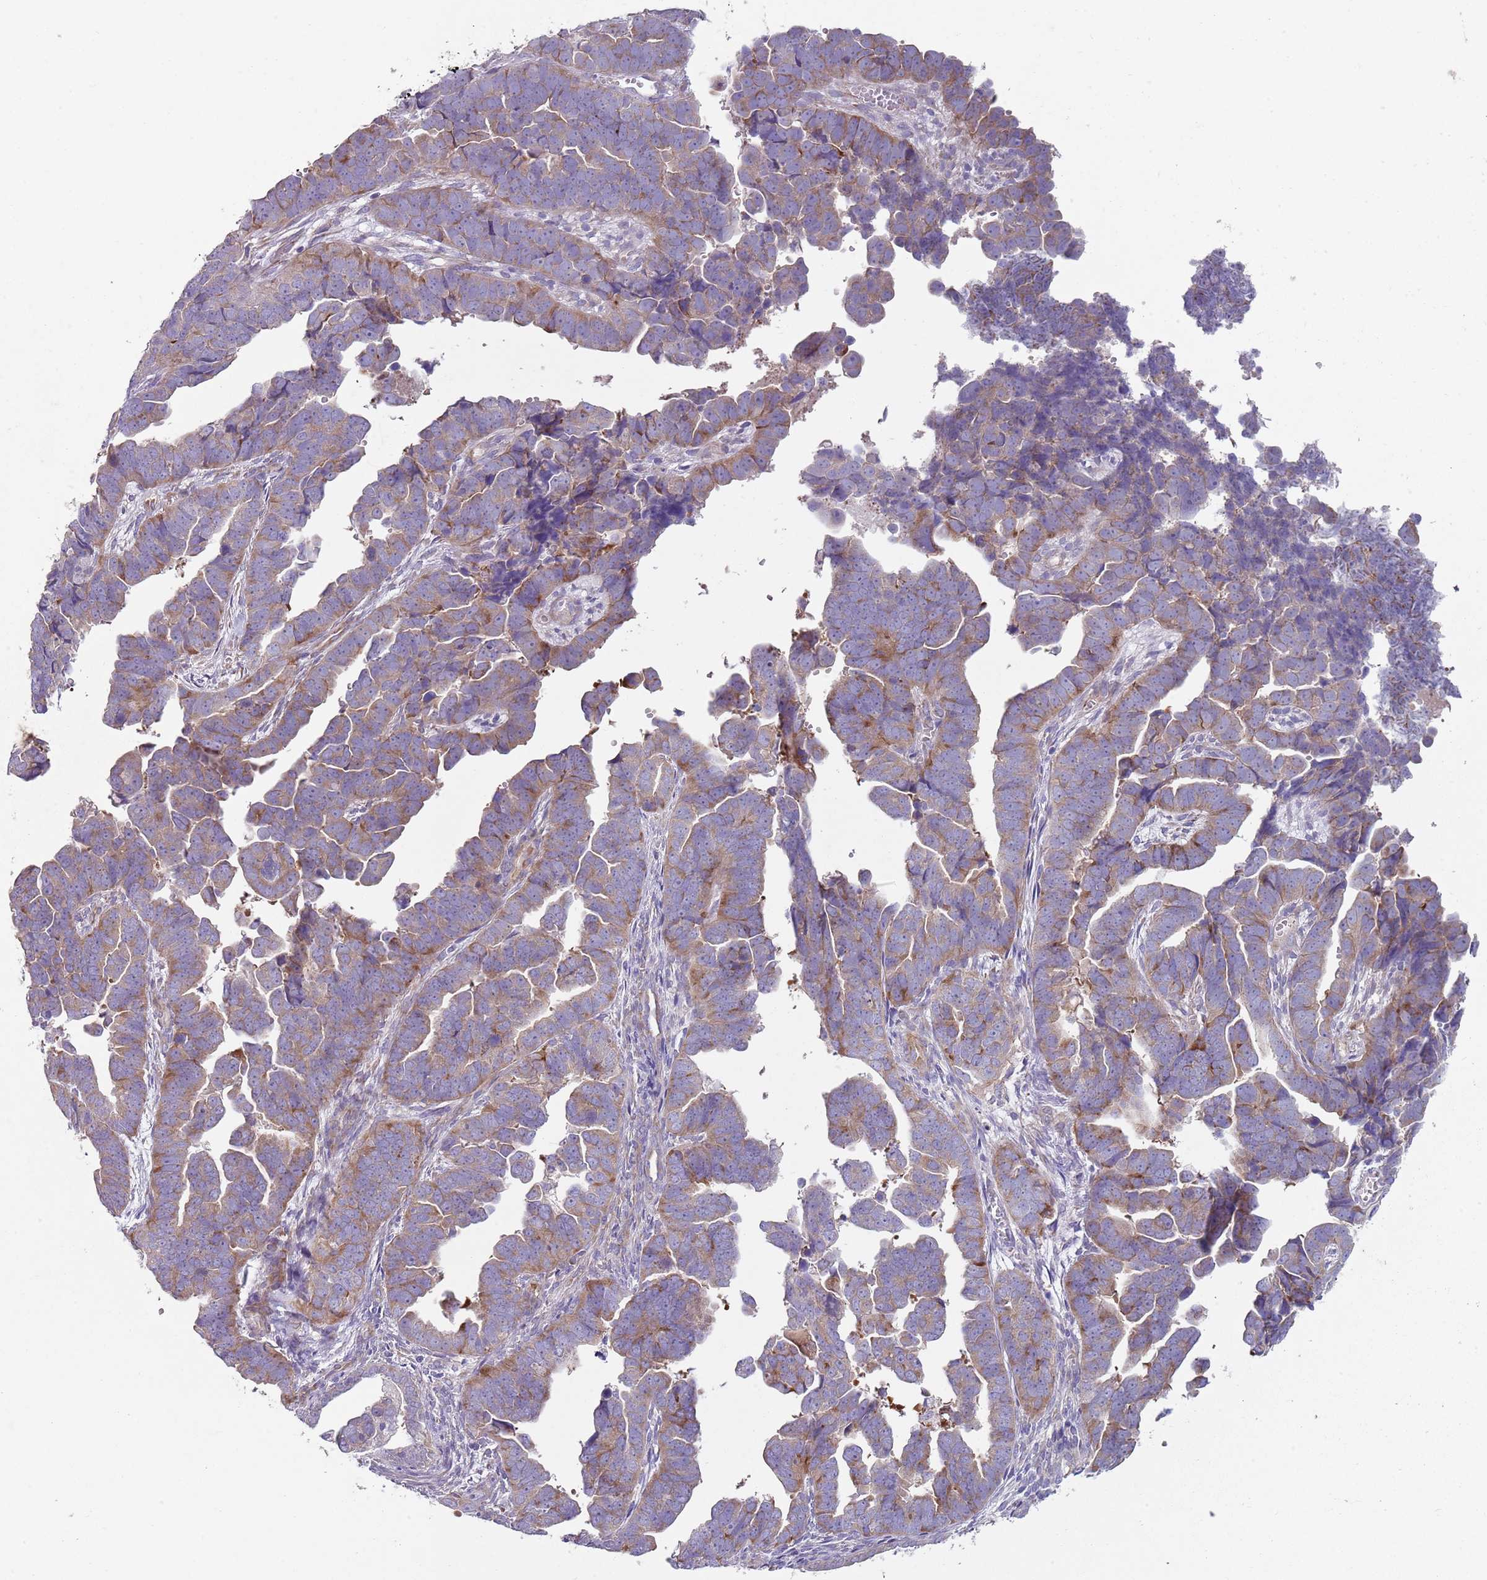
{"staining": {"intensity": "moderate", "quantity": "25%-75%", "location": "cytoplasmic/membranous"}, "tissue": "endometrial cancer", "cell_type": "Tumor cells", "image_type": "cancer", "snomed": [{"axis": "morphology", "description": "Adenocarcinoma, NOS"}, {"axis": "topography", "description": "Endometrium"}], "caption": "IHC of adenocarcinoma (endometrial) demonstrates medium levels of moderate cytoplasmic/membranous expression in about 25%-75% of tumor cells.", "gene": "ZNF583", "patient": {"sex": "female", "age": 75}}